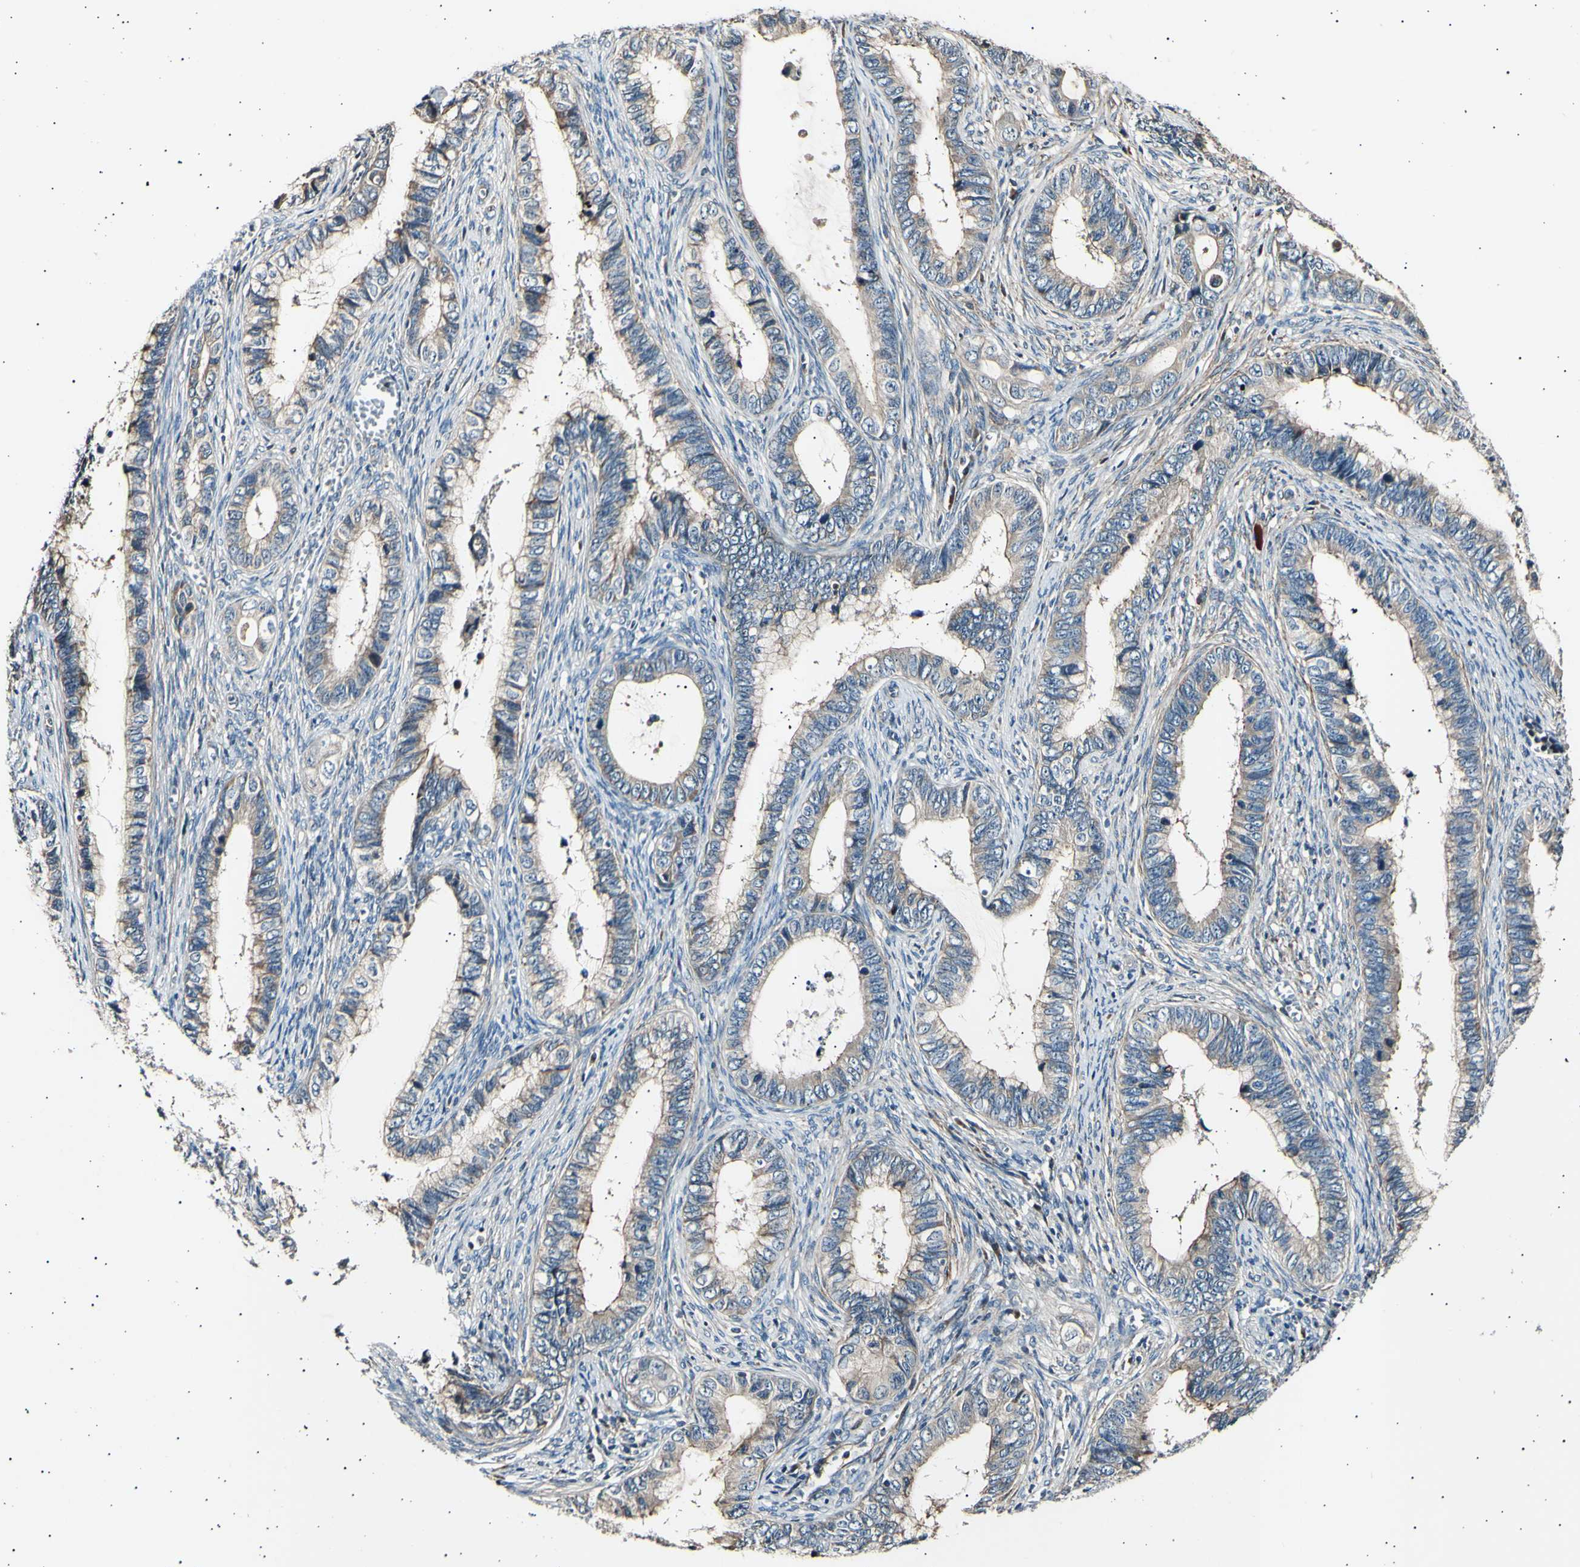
{"staining": {"intensity": "weak", "quantity": ">75%", "location": "cytoplasmic/membranous"}, "tissue": "cervical cancer", "cell_type": "Tumor cells", "image_type": "cancer", "snomed": [{"axis": "morphology", "description": "Adenocarcinoma, NOS"}, {"axis": "topography", "description": "Cervix"}], "caption": "This micrograph reveals immunohistochemistry staining of human cervical cancer (adenocarcinoma), with low weak cytoplasmic/membranous expression in about >75% of tumor cells.", "gene": "ITGA6", "patient": {"sex": "female", "age": 44}}